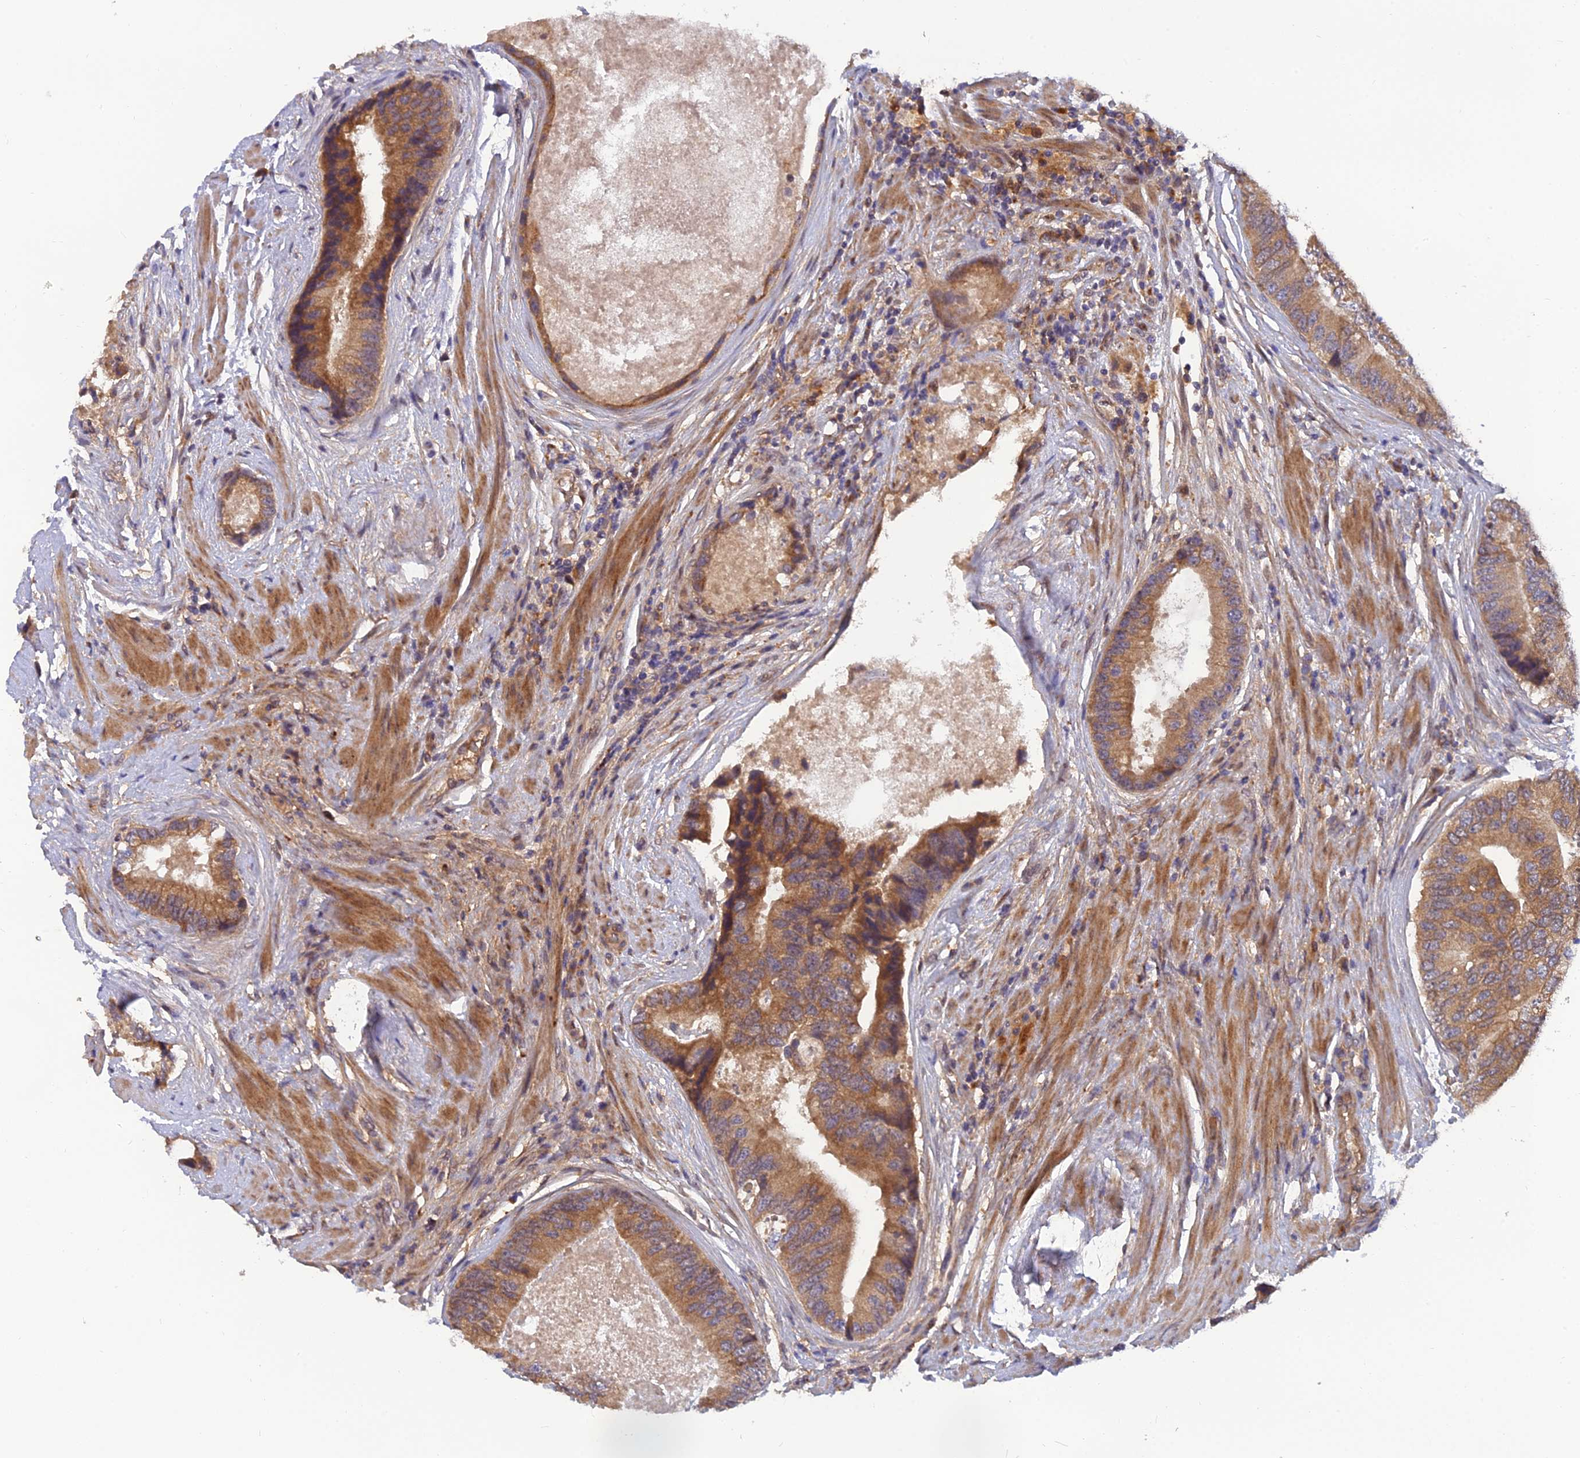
{"staining": {"intensity": "moderate", "quantity": ">75%", "location": "cytoplasmic/membranous"}, "tissue": "prostate cancer", "cell_type": "Tumor cells", "image_type": "cancer", "snomed": [{"axis": "morphology", "description": "Adenocarcinoma, High grade"}, {"axis": "topography", "description": "Prostate"}], "caption": "Immunohistochemistry (DAB) staining of prostate cancer reveals moderate cytoplasmic/membranous protein expression in approximately >75% of tumor cells.", "gene": "FAM151B", "patient": {"sex": "male", "age": 70}}